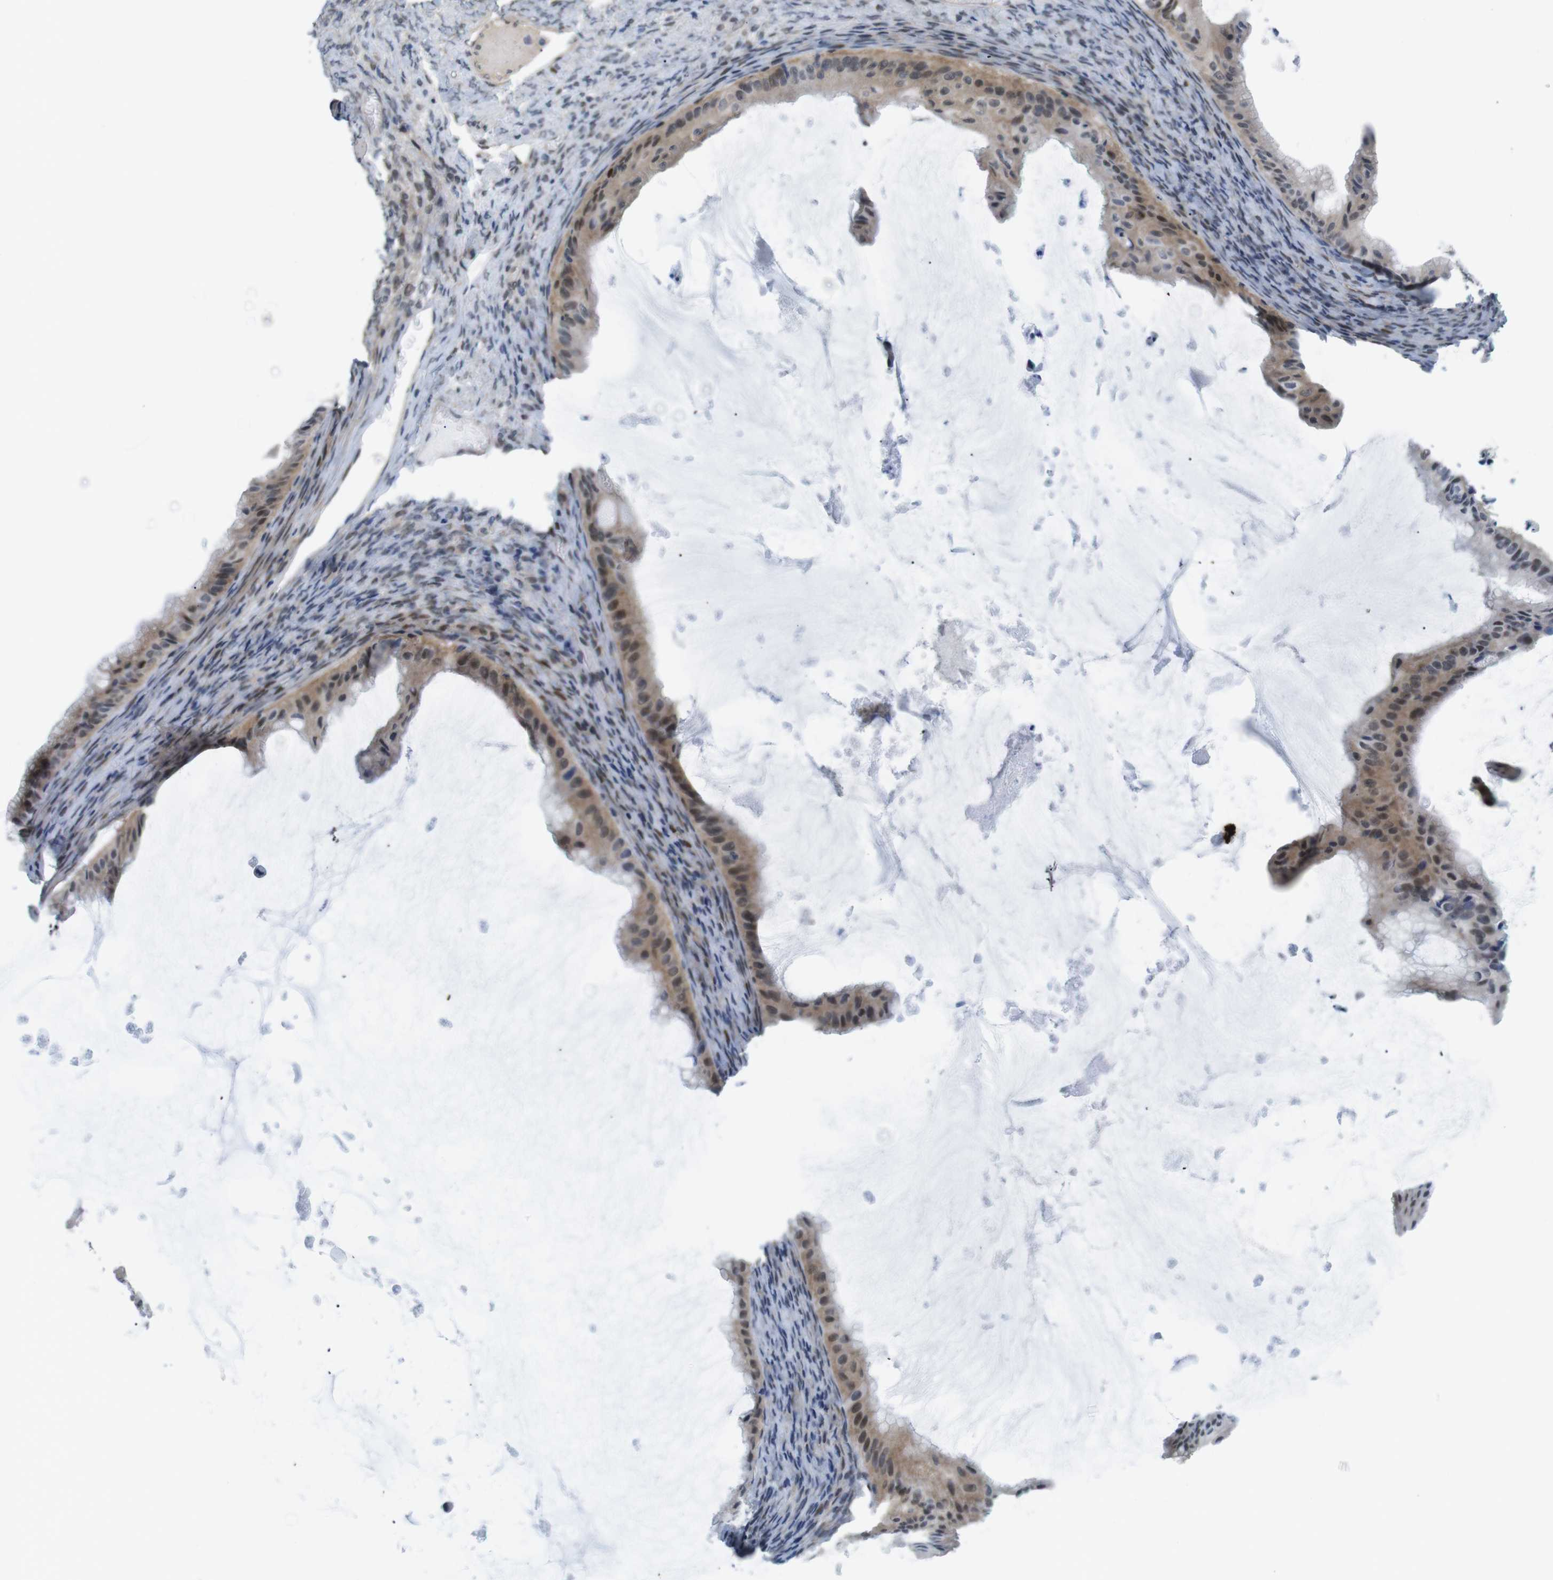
{"staining": {"intensity": "moderate", "quantity": "25%-75%", "location": "cytoplasmic/membranous,nuclear"}, "tissue": "ovarian cancer", "cell_type": "Tumor cells", "image_type": "cancer", "snomed": [{"axis": "morphology", "description": "Cystadenocarcinoma, mucinous, NOS"}, {"axis": "topography", "description": "Ovary"}], "caption": "Ovarian cancer stained for a protein (brown) reveals moderate cytoplasmic/membranous and nuclear positive staining in about 25%-75% of tumor cells.", "gene": "SMCO2", "patient": {"sex": "female", "age": 61}}